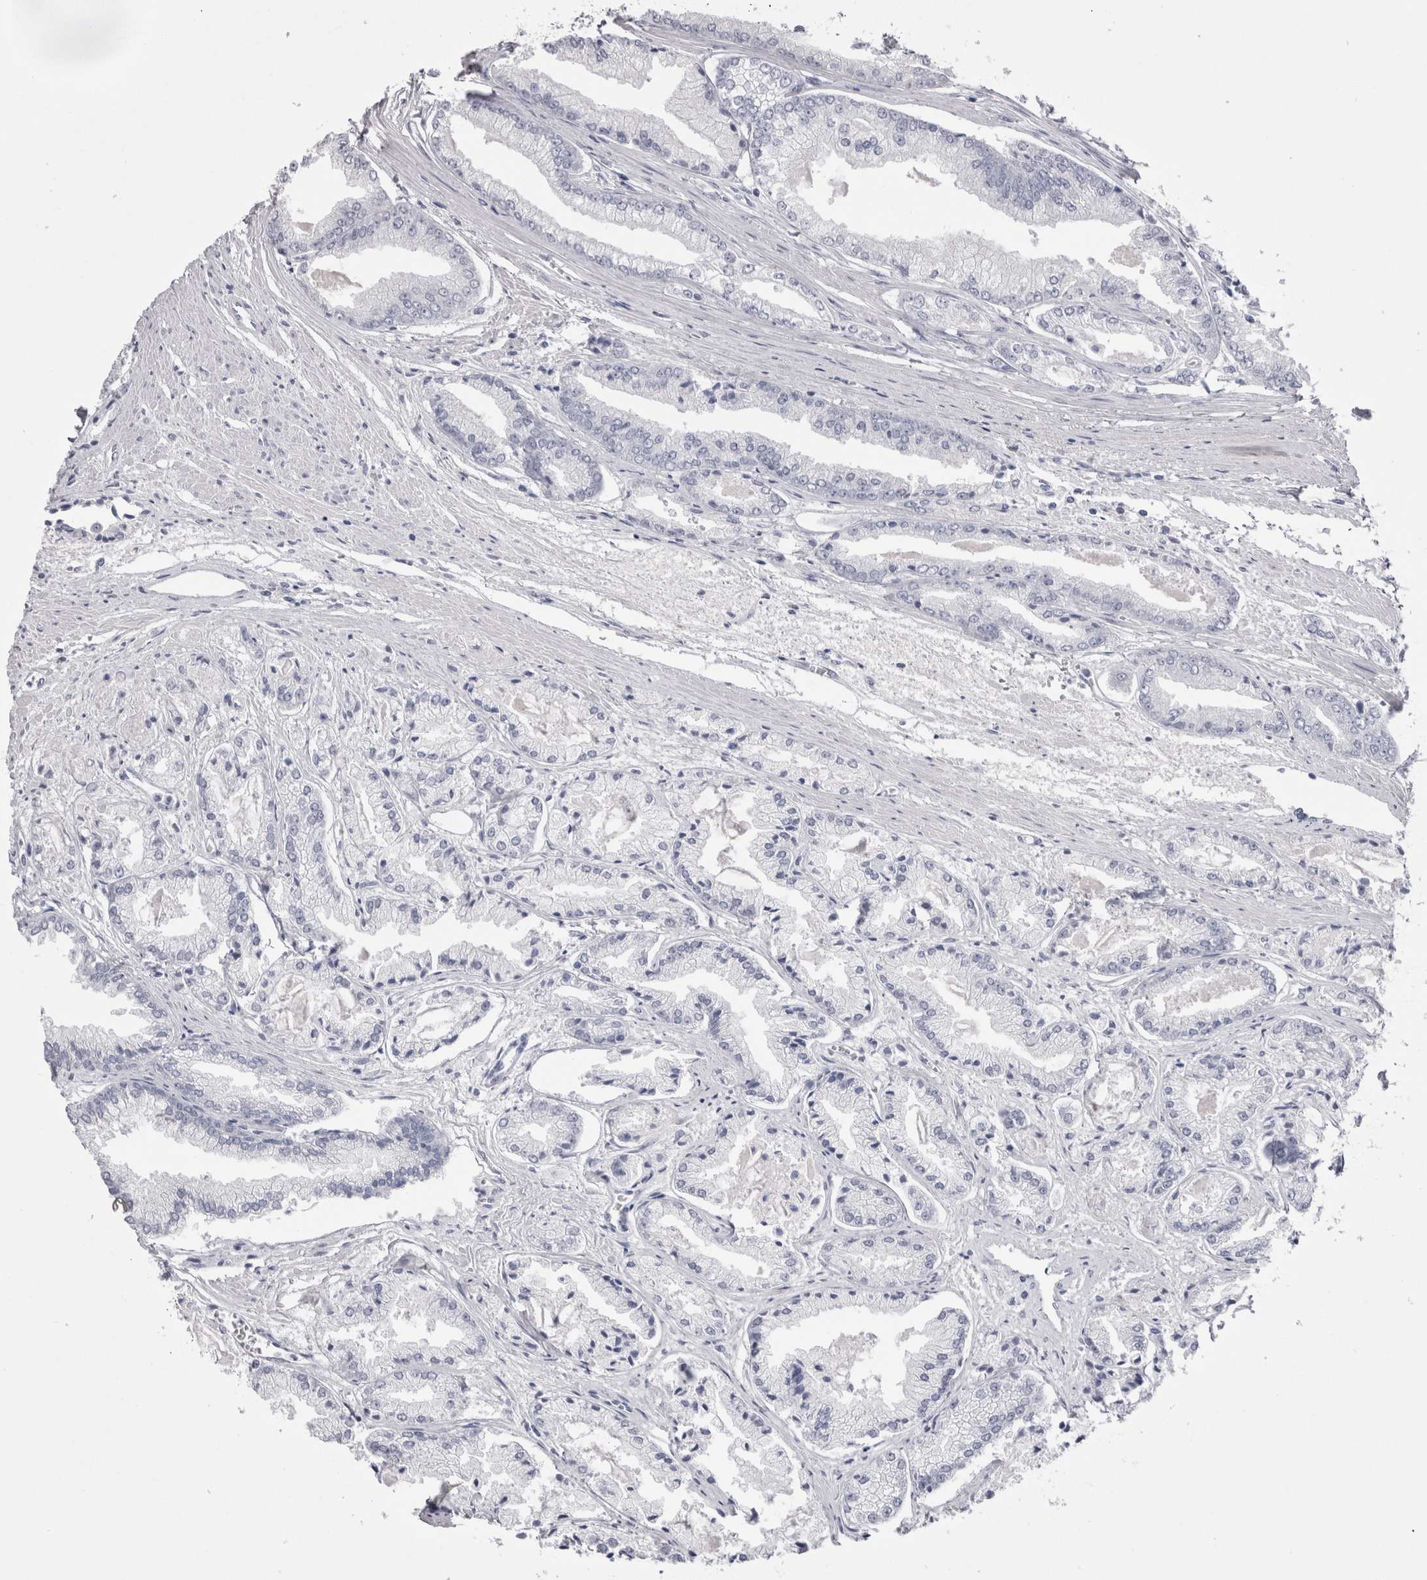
{"staining": {"intensity": "negative", "quantity": "none", "location": "none"}, "tissue": "prostate cancer", "cell_type": "Tumor cells", "image_type": "cancer", "snomed": [{"axis": "morphology", "description": "Adenocarcinoma, Low grade"}, {"axis": "topography", "description": "Prostate"}], "caption": "IHC image of neoplastic tissue: human low-grade adenocarcinoma (prostate) stained with DAB reveals no significant protein expression in tumor cells.", "gene": "CDHR5", "patient": {"sex": "male", "age": 52}}